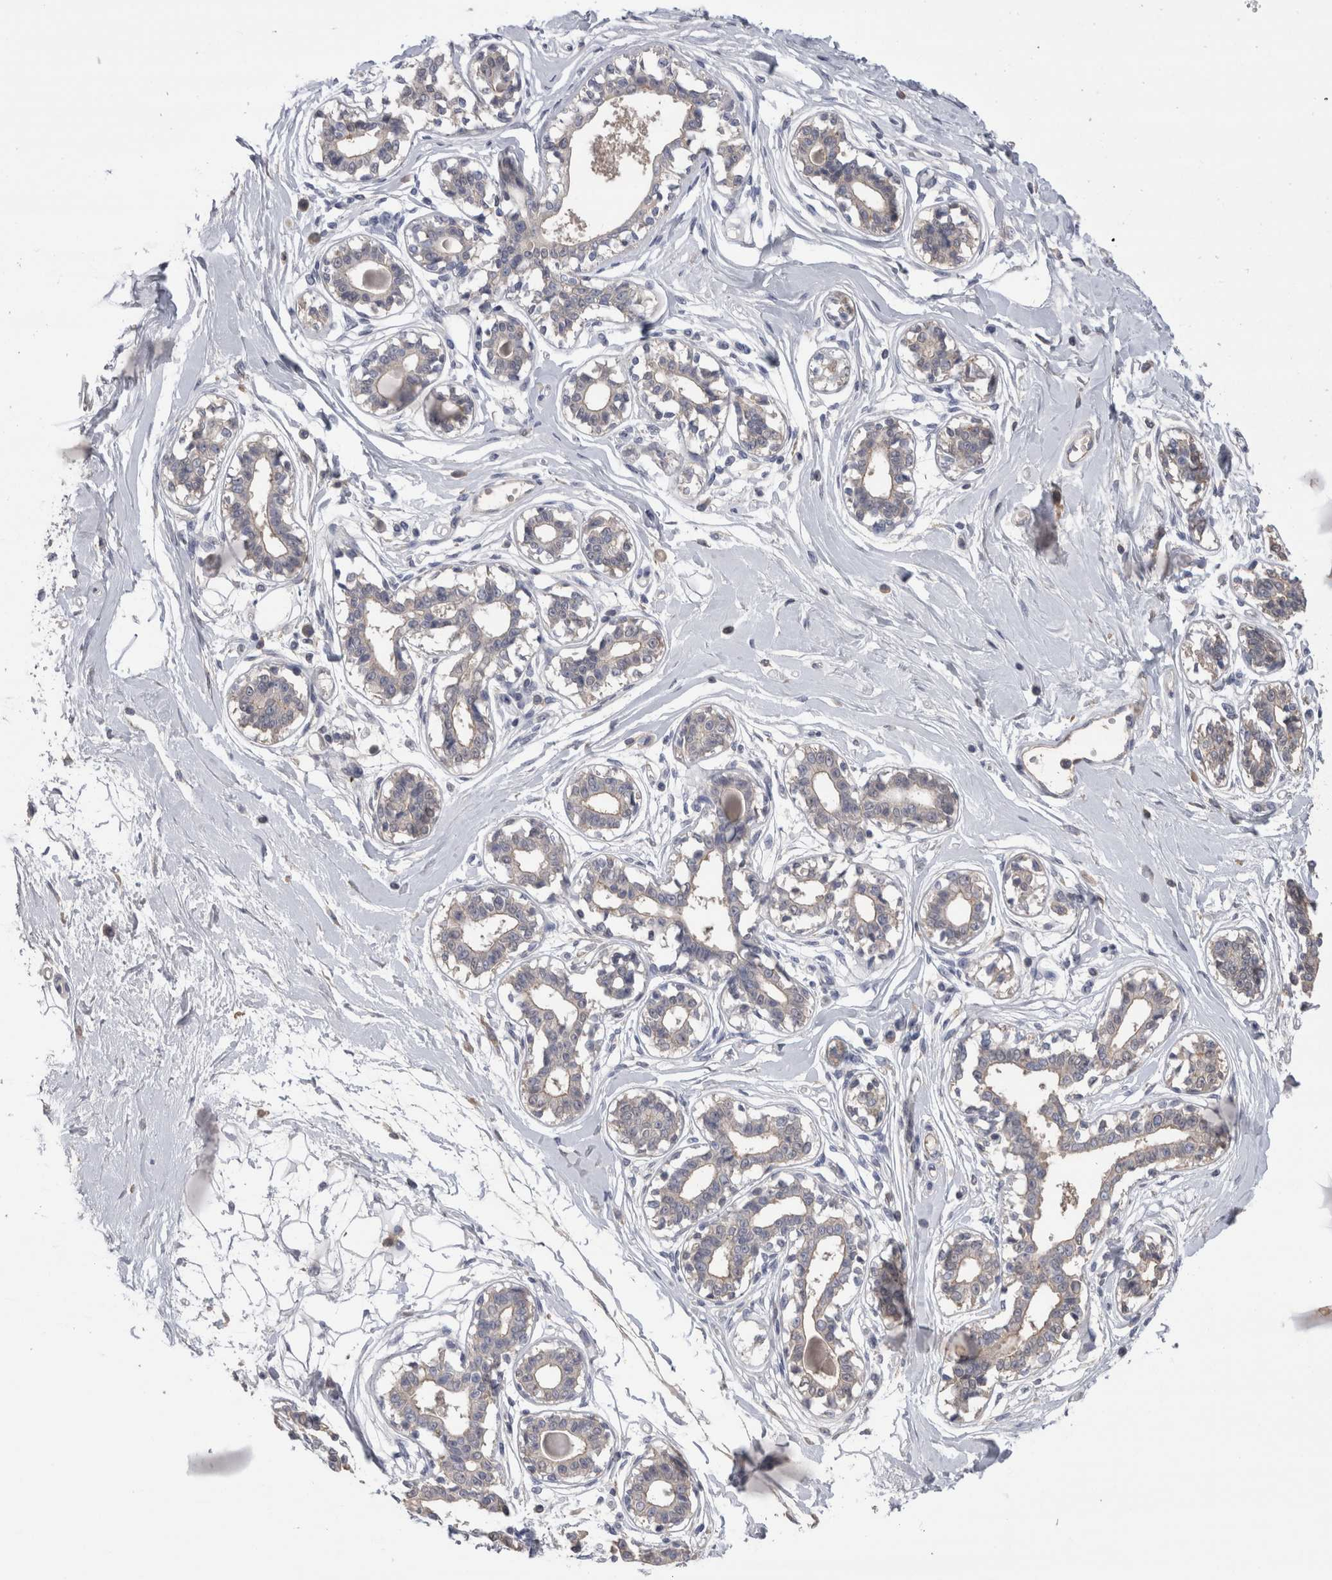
{"staining": {"intensity": "negative", "quantity": "none", "location": "none"}, "tissue": "breast", "cell_type": "Adipocytes", "image_type": "normal", "snomed": [{"axis": "morphology", "description": "Normal tissue, NOS"}, {"axis": "topography", "description": "Breast"}], "caption": "The IHC histopathology image has no significant positivity in adipocytes of breast.", "gene": "REG1A", "patient": {"sex": "female", "age": 45}}